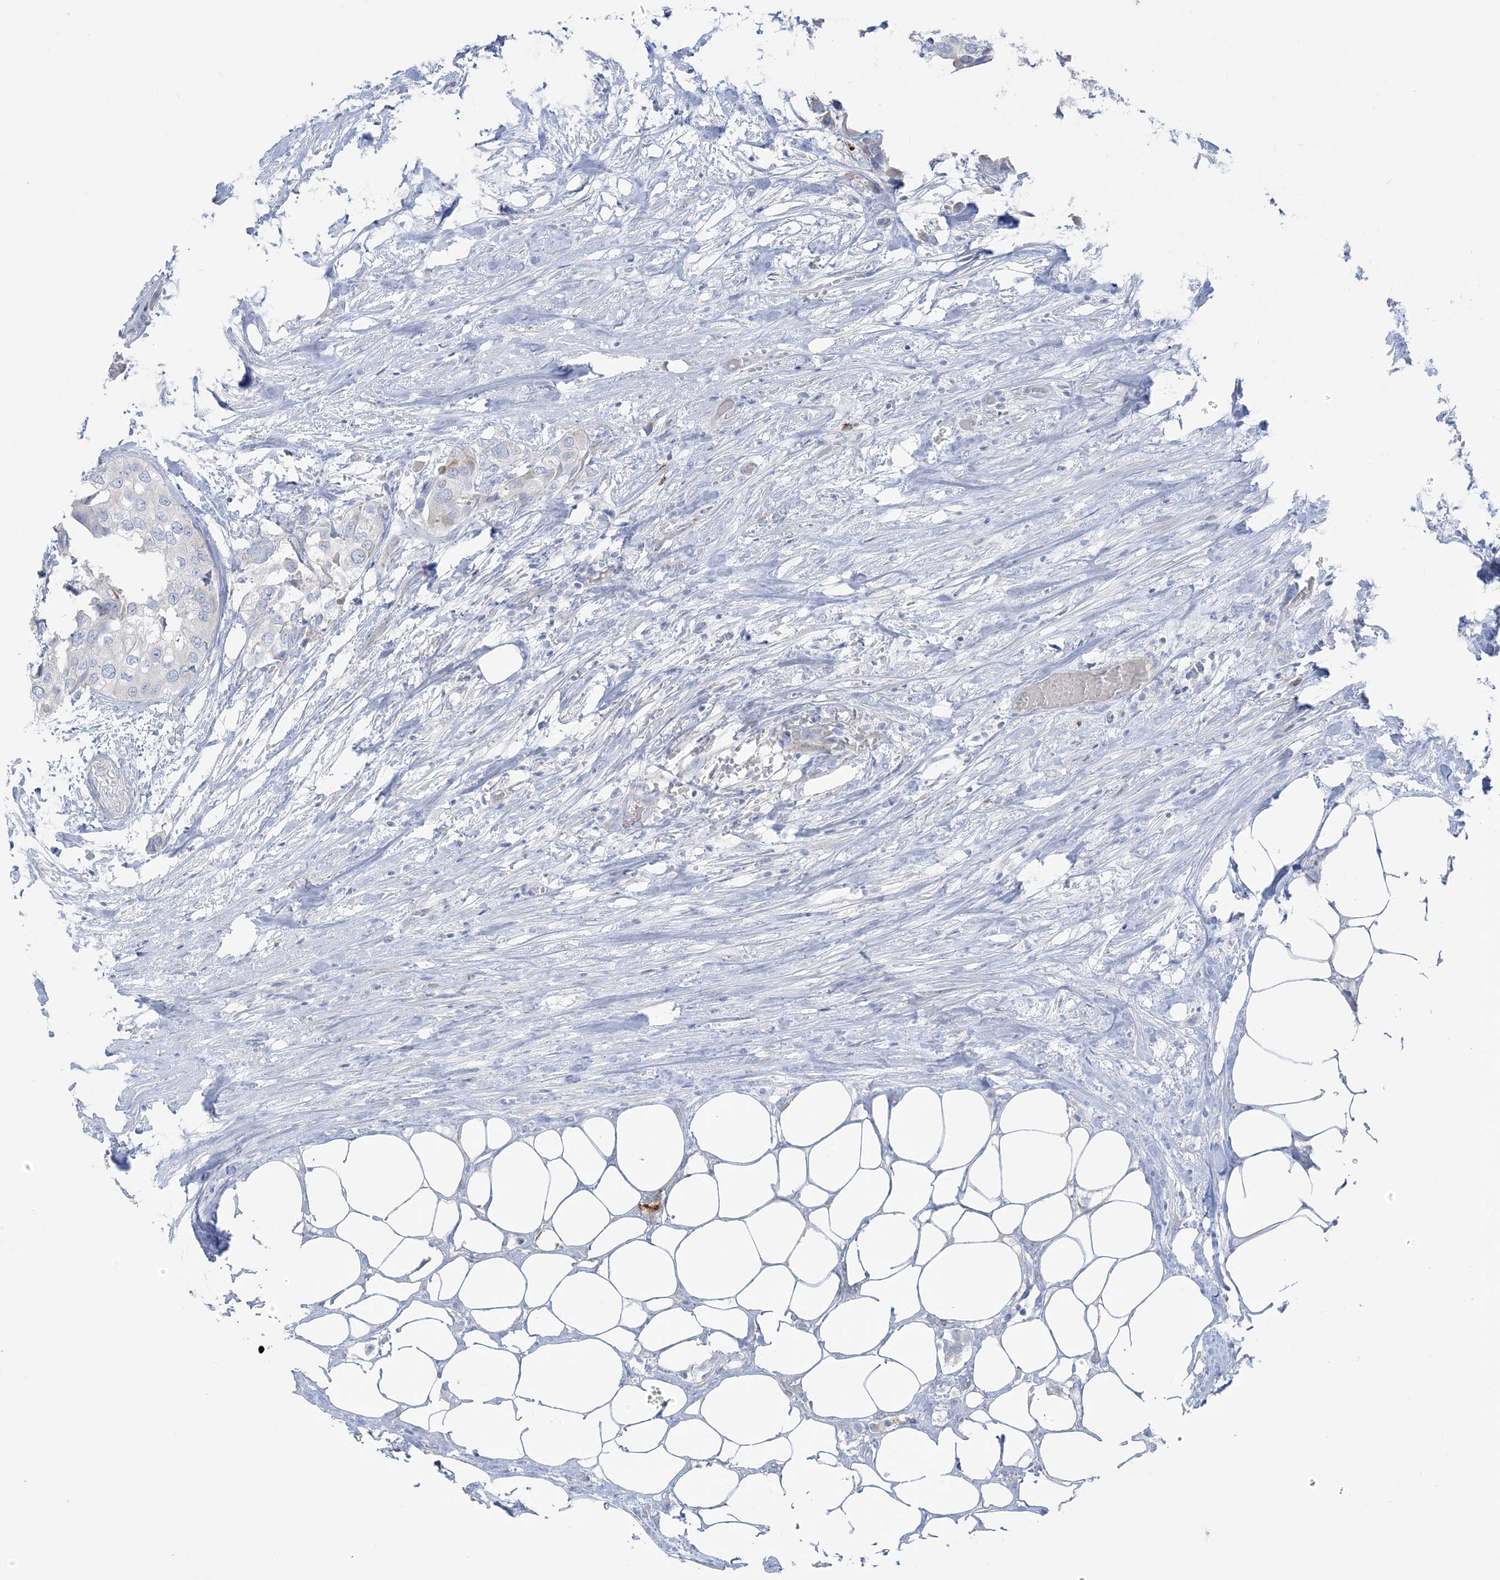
{"staining": {"intensity": "weak", "quantity": "<25%", "location": "cytoplasmic/membranous"}, "tissue": "urothelial cancer", "cell_type": "Tumor cells", "image_type": "cancer", "snomed": [{"axis": "morphology", "description": "Urothelial carcinoma, High grade"}, {"axis": "topography", "description": "Urinary bladder"}], "caption": "The photomicrograph reveals no significant positivity in tumor cells of urothelial cancer.", "gene": "XIRP2", "patient": {"sex": "male", "age": 64}}